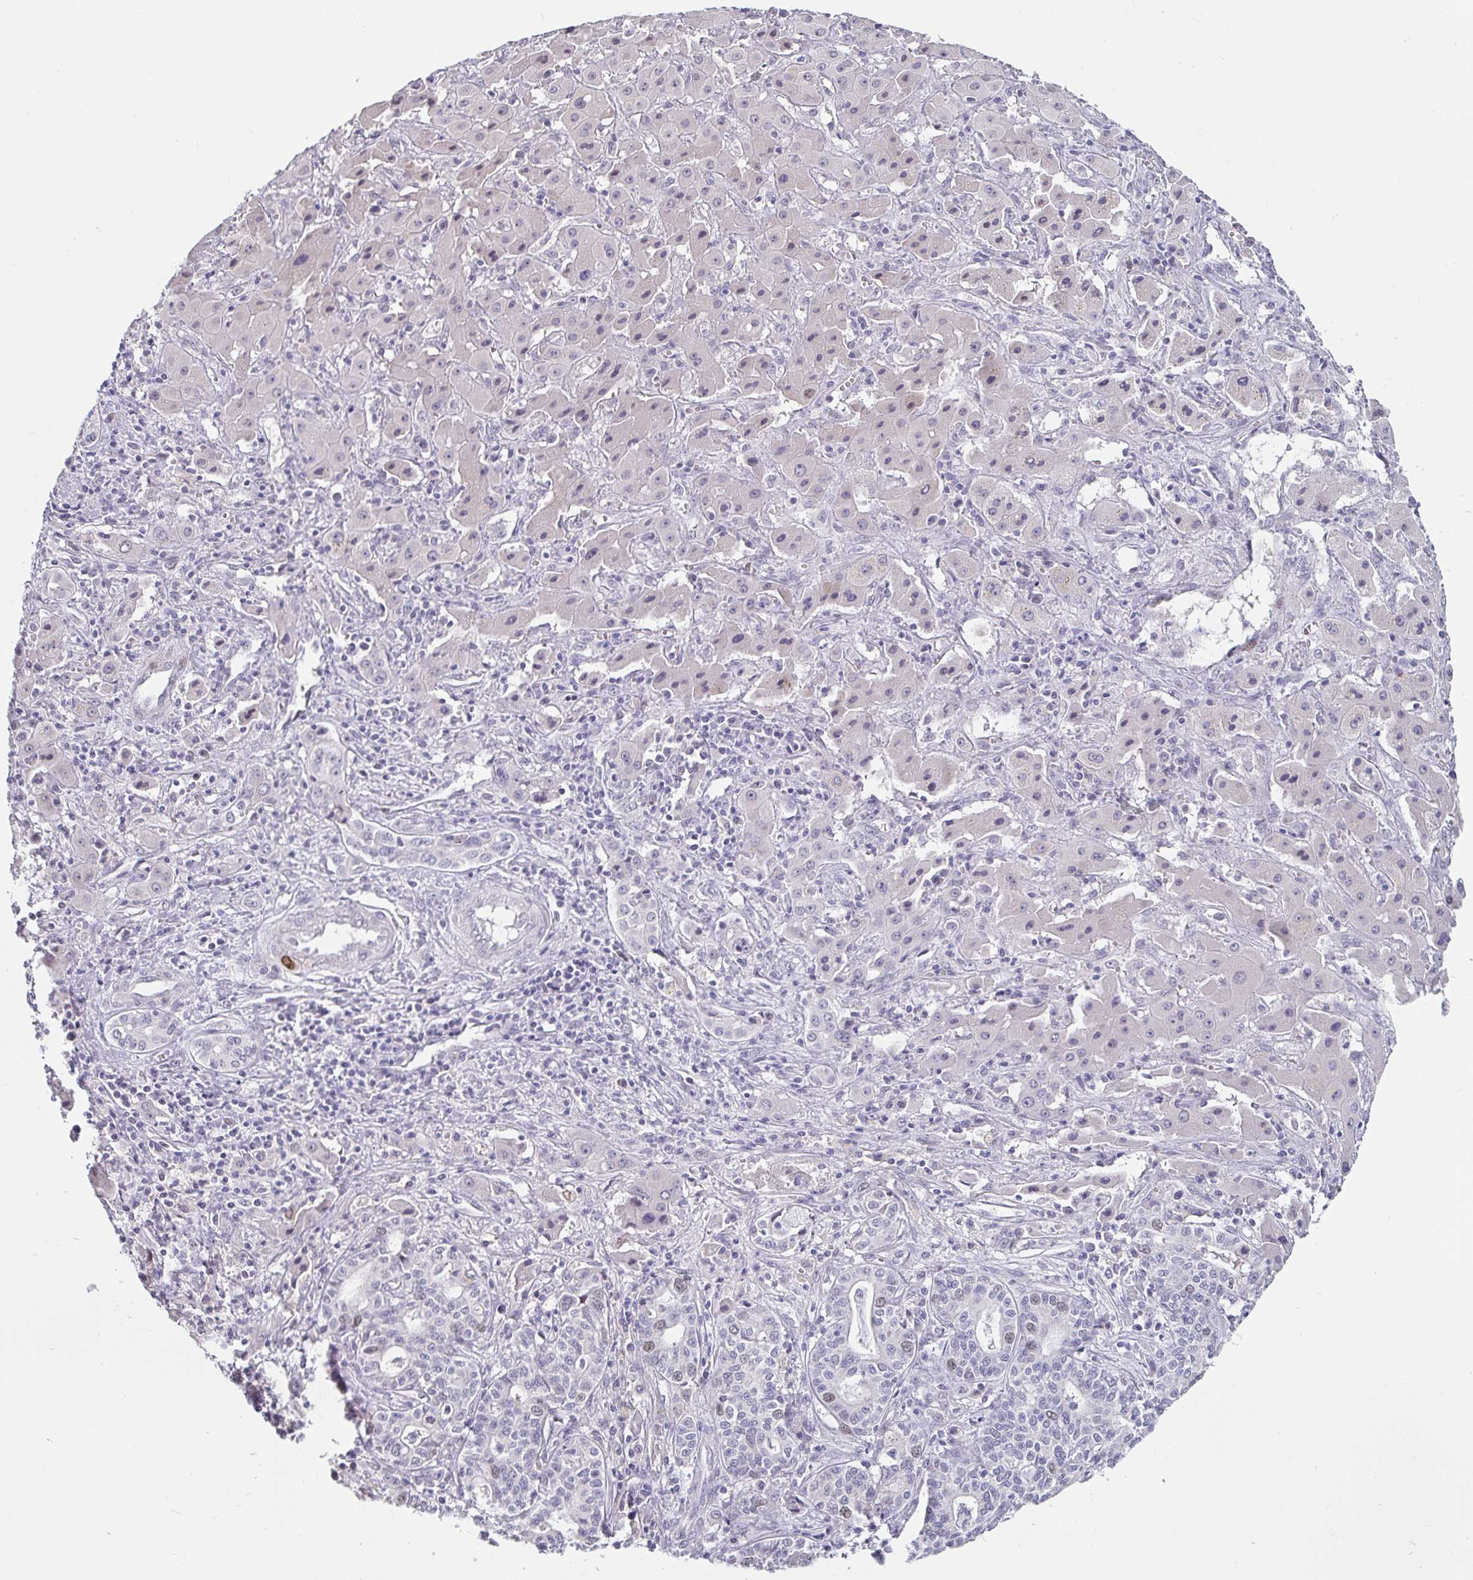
{"staining": {"intensity": "negative", "quantity": "none", "location": "none"}, "tissue": "liver cancer", "cell_type": "Tumor cells", "image_type": "cancer", "snomed": [{"axis": "morphology", "description": "Cholangiocarcinoma"}, {"axis": "topography", "description": "Liver"}], "caption": "This photomicrograph is of liver cholangiocarcinoma stained with immunohistochemistry to label a protein in brown with the nuclei are counter-stained blue. There is no positivity in tumor cells.", "gene": "ANLN", "patient": {"sex": "female", "age": 61}}